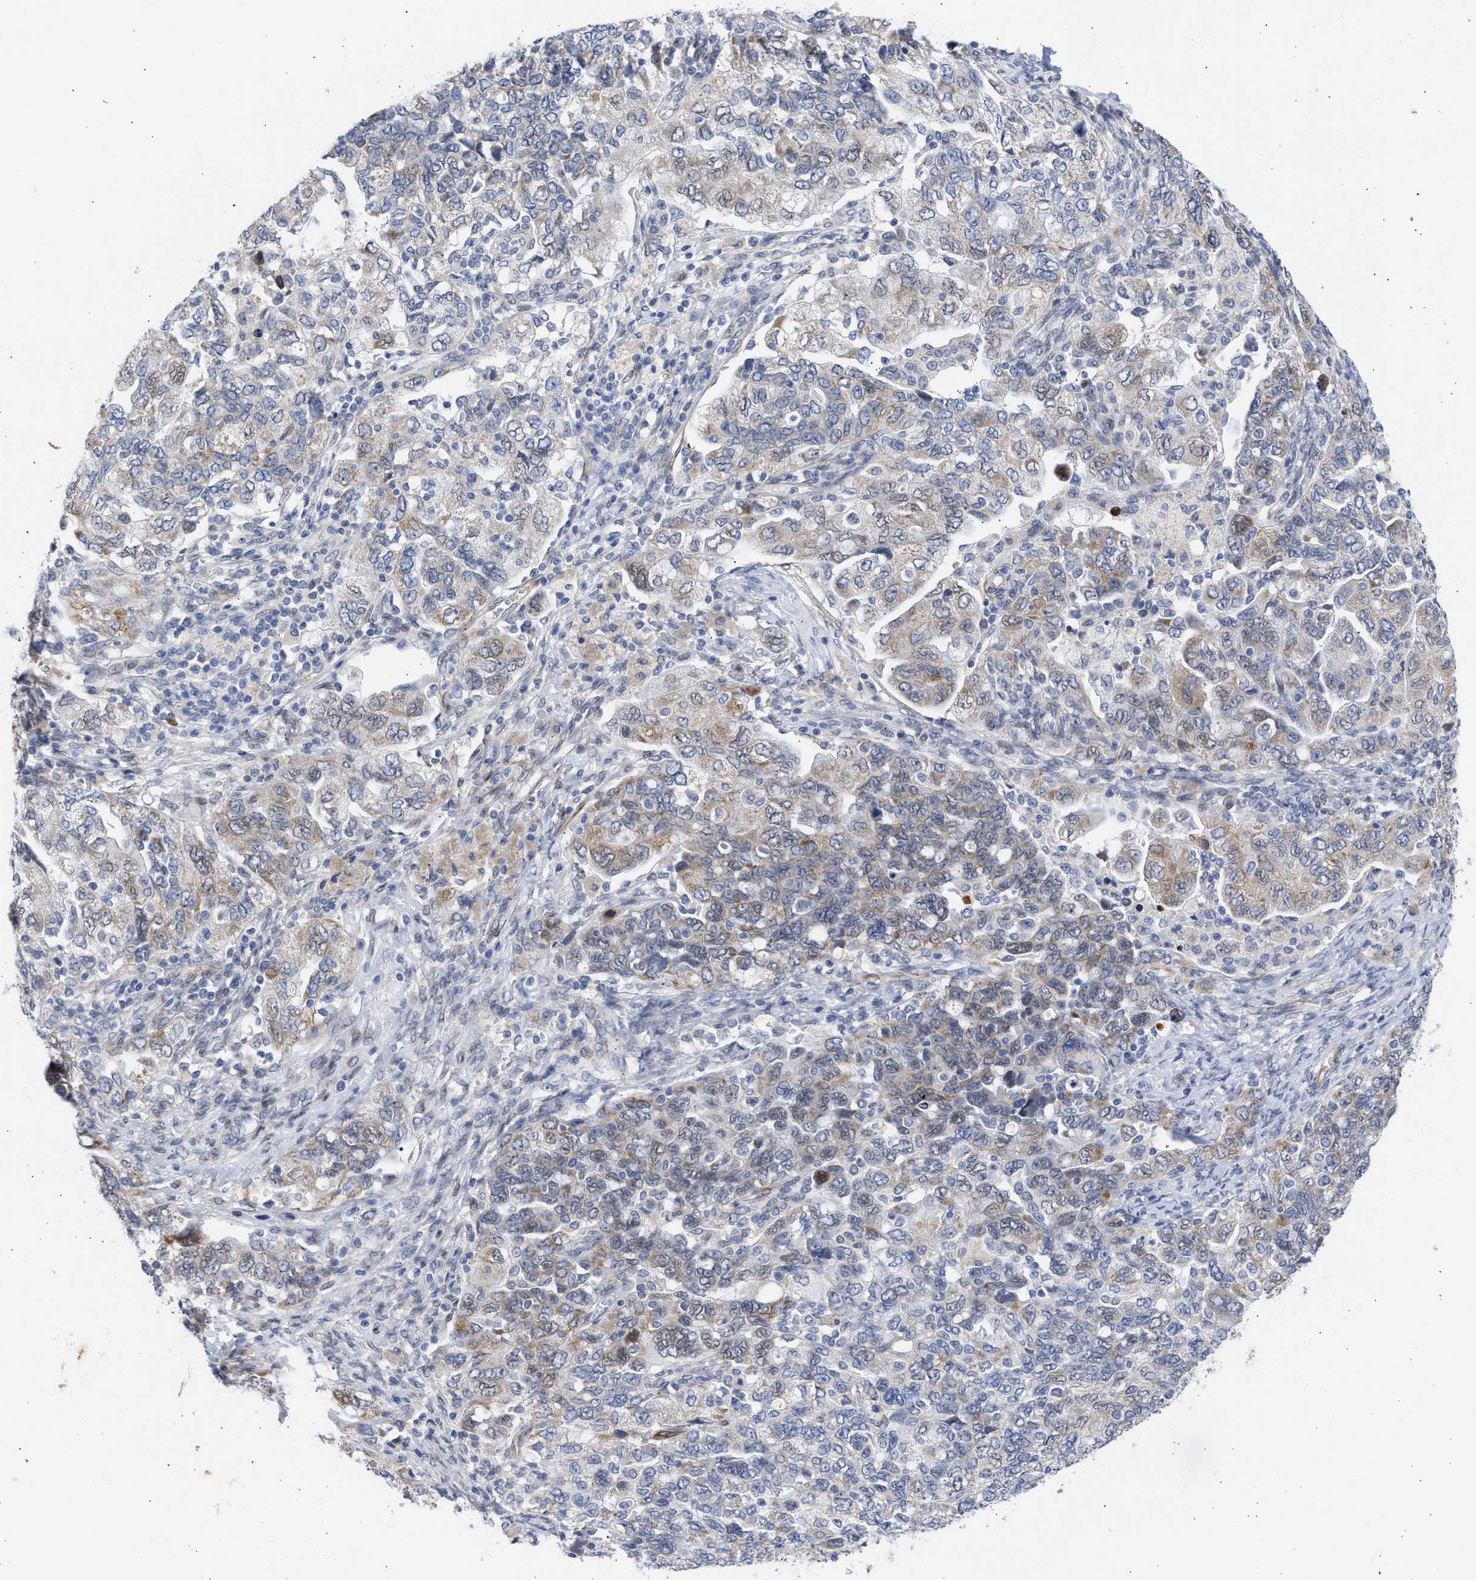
{"staining": {"intensity": "weak", "quantity": "<25%", "location": "cytoplasmic/membranous"}, "tissue": "ovarian cancer", "cell_type": "Tumor cells", "image_type": "cancer", "snomed": [{"axis": "morphology", "description": "Carcinoma, NOS"}, {"axis": "morphology", "description": "Cystadenocarcinoma, serous, NOS"}, {"axis": "topography", "description": "Ovary"}], "caption": "An IHC micrograph of ovarian carcinoma is shown. There is no staining in tumor cells of ovarian carcinoma.", "gene": "NUP35", "patient": {"sex": "female", "age": 69}}